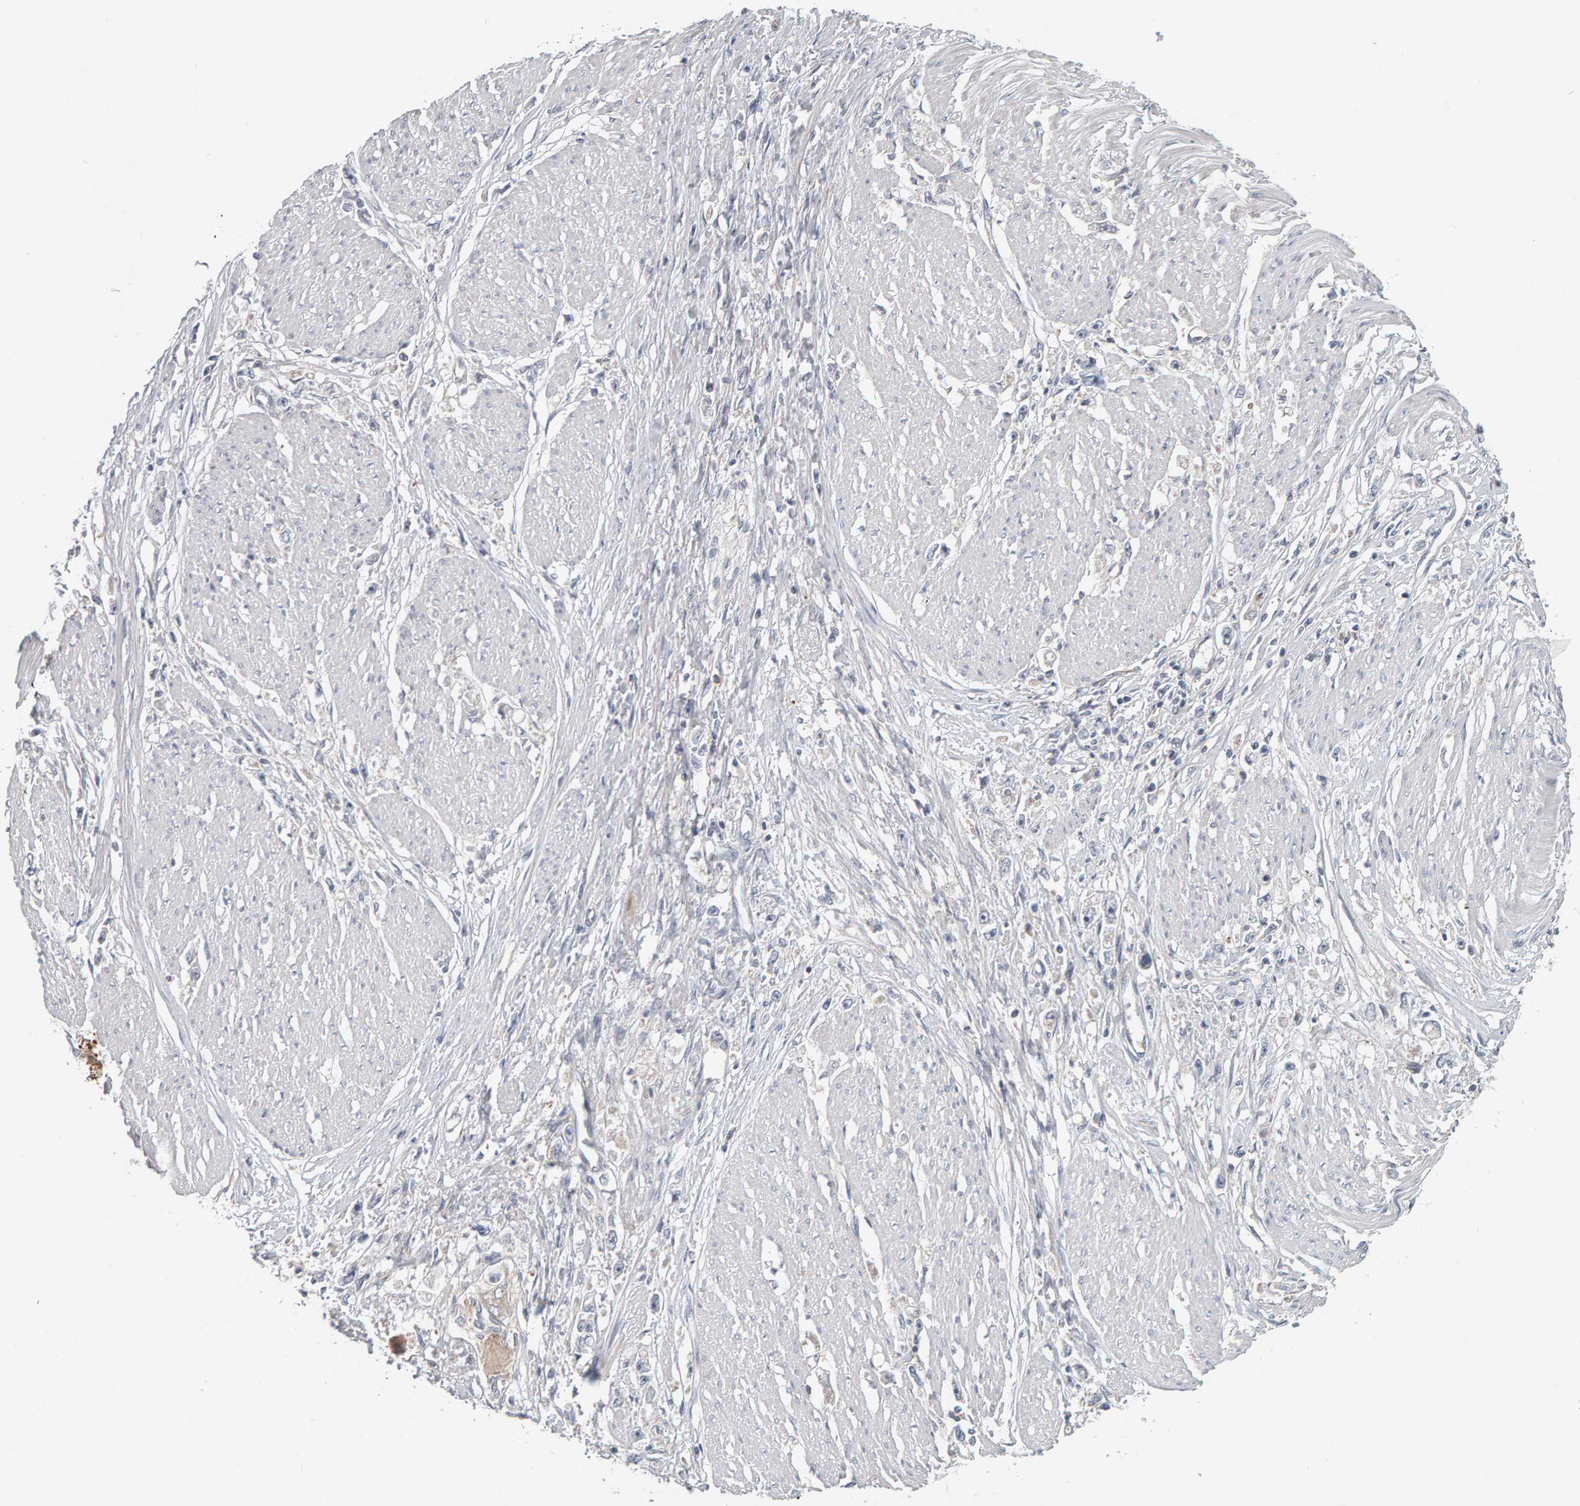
{"staining": {"intensity": "negative", "quantity": "none", "location": "none"}, "tissue": "stomach cancer", "cell_type": "Tumor cells", "image_type": "cancer", "snomed": [{"axis": "morphology", "description": "Adenocarcinoma, NOS"}, {"axis": "topography", "description": "Stomach"}], "caption": "A high-resolution histopathology image shows immunohistochemistry staining of stomach cancer (adenocarcinoma), which demonstrates no significant expression in tumor cells.", "gene": "C9orf72", "patient": {"sex": "female", "age": 59}}